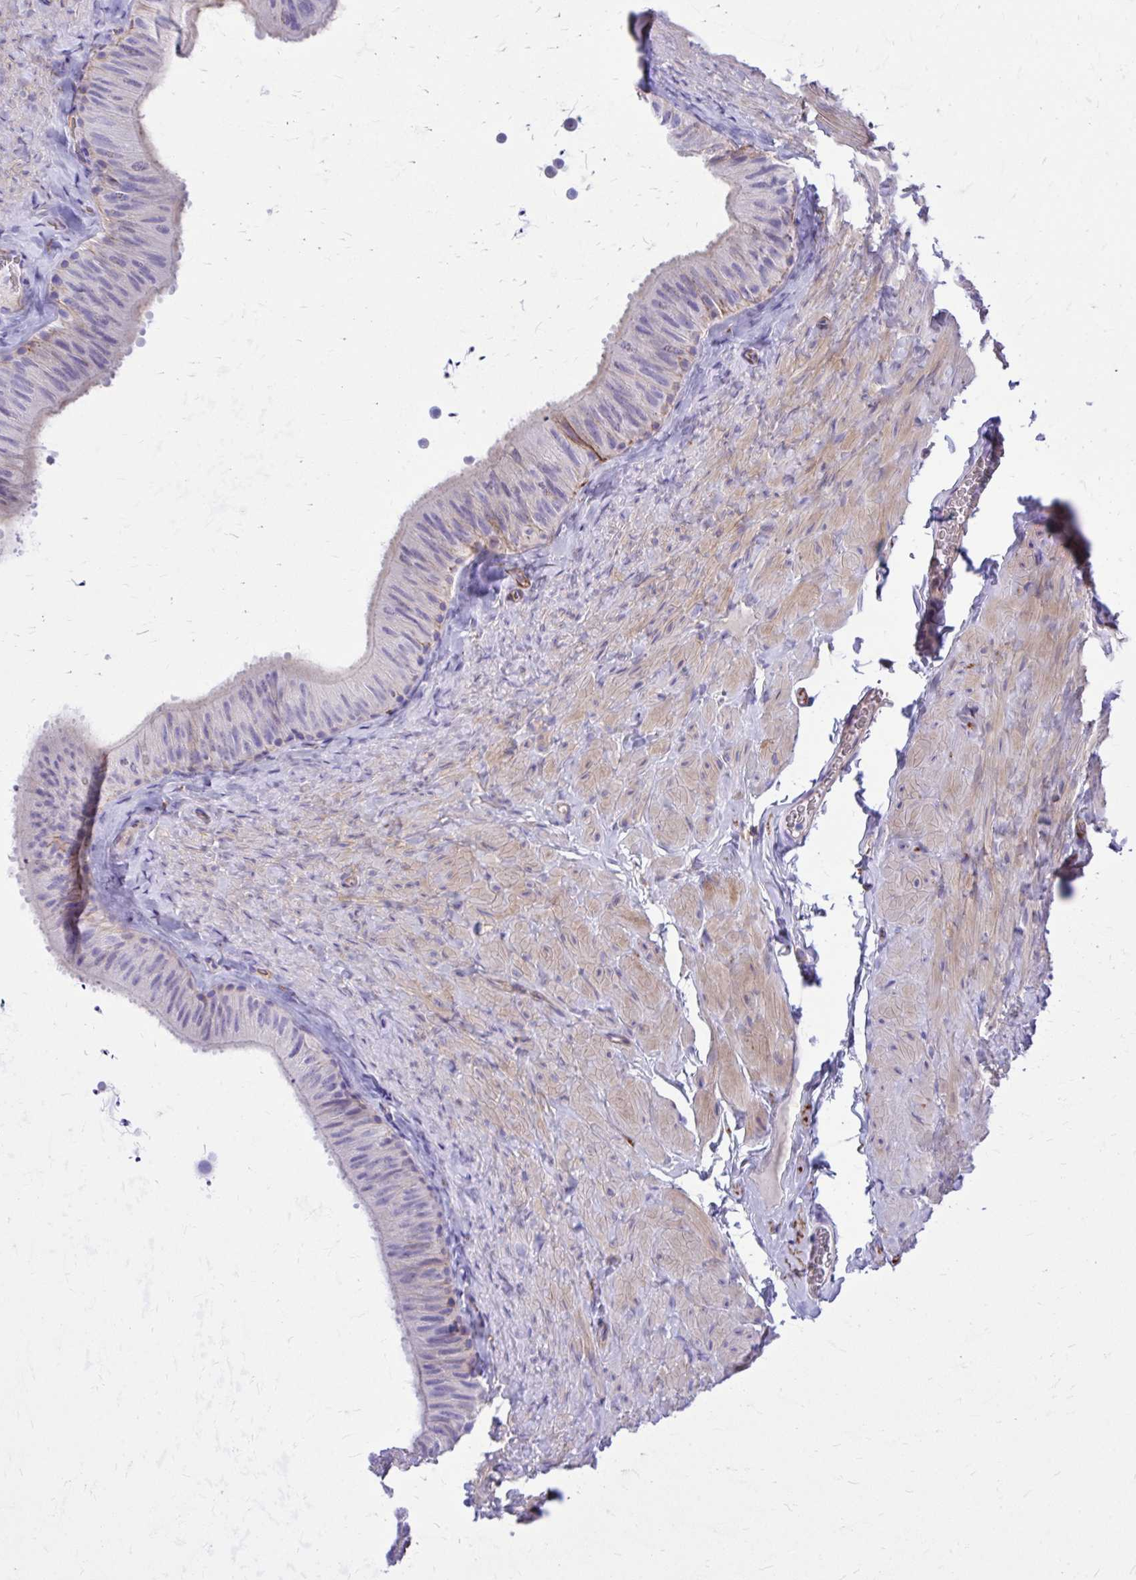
{"staining": {"intensity": "negative", "quantity": "none", "location": "none"}, "tissue": "epididymis", "cell_type": "Glandular cells", "image_type": "normal", "snomed": [{"axis": "morphology", "description": "Normal tissue, NOS"}, {"axis": "topography", "description": "Epididymis, spermatic cord, NOS"}, {"axis": "topography", "description": "Epididymis"}], "caption": "Immunohistochemistry of benign human epididymis shows no positivity in glandular cells.", "gene": "EPB41L1", "patient": {"sex": "male", "age": 31}}